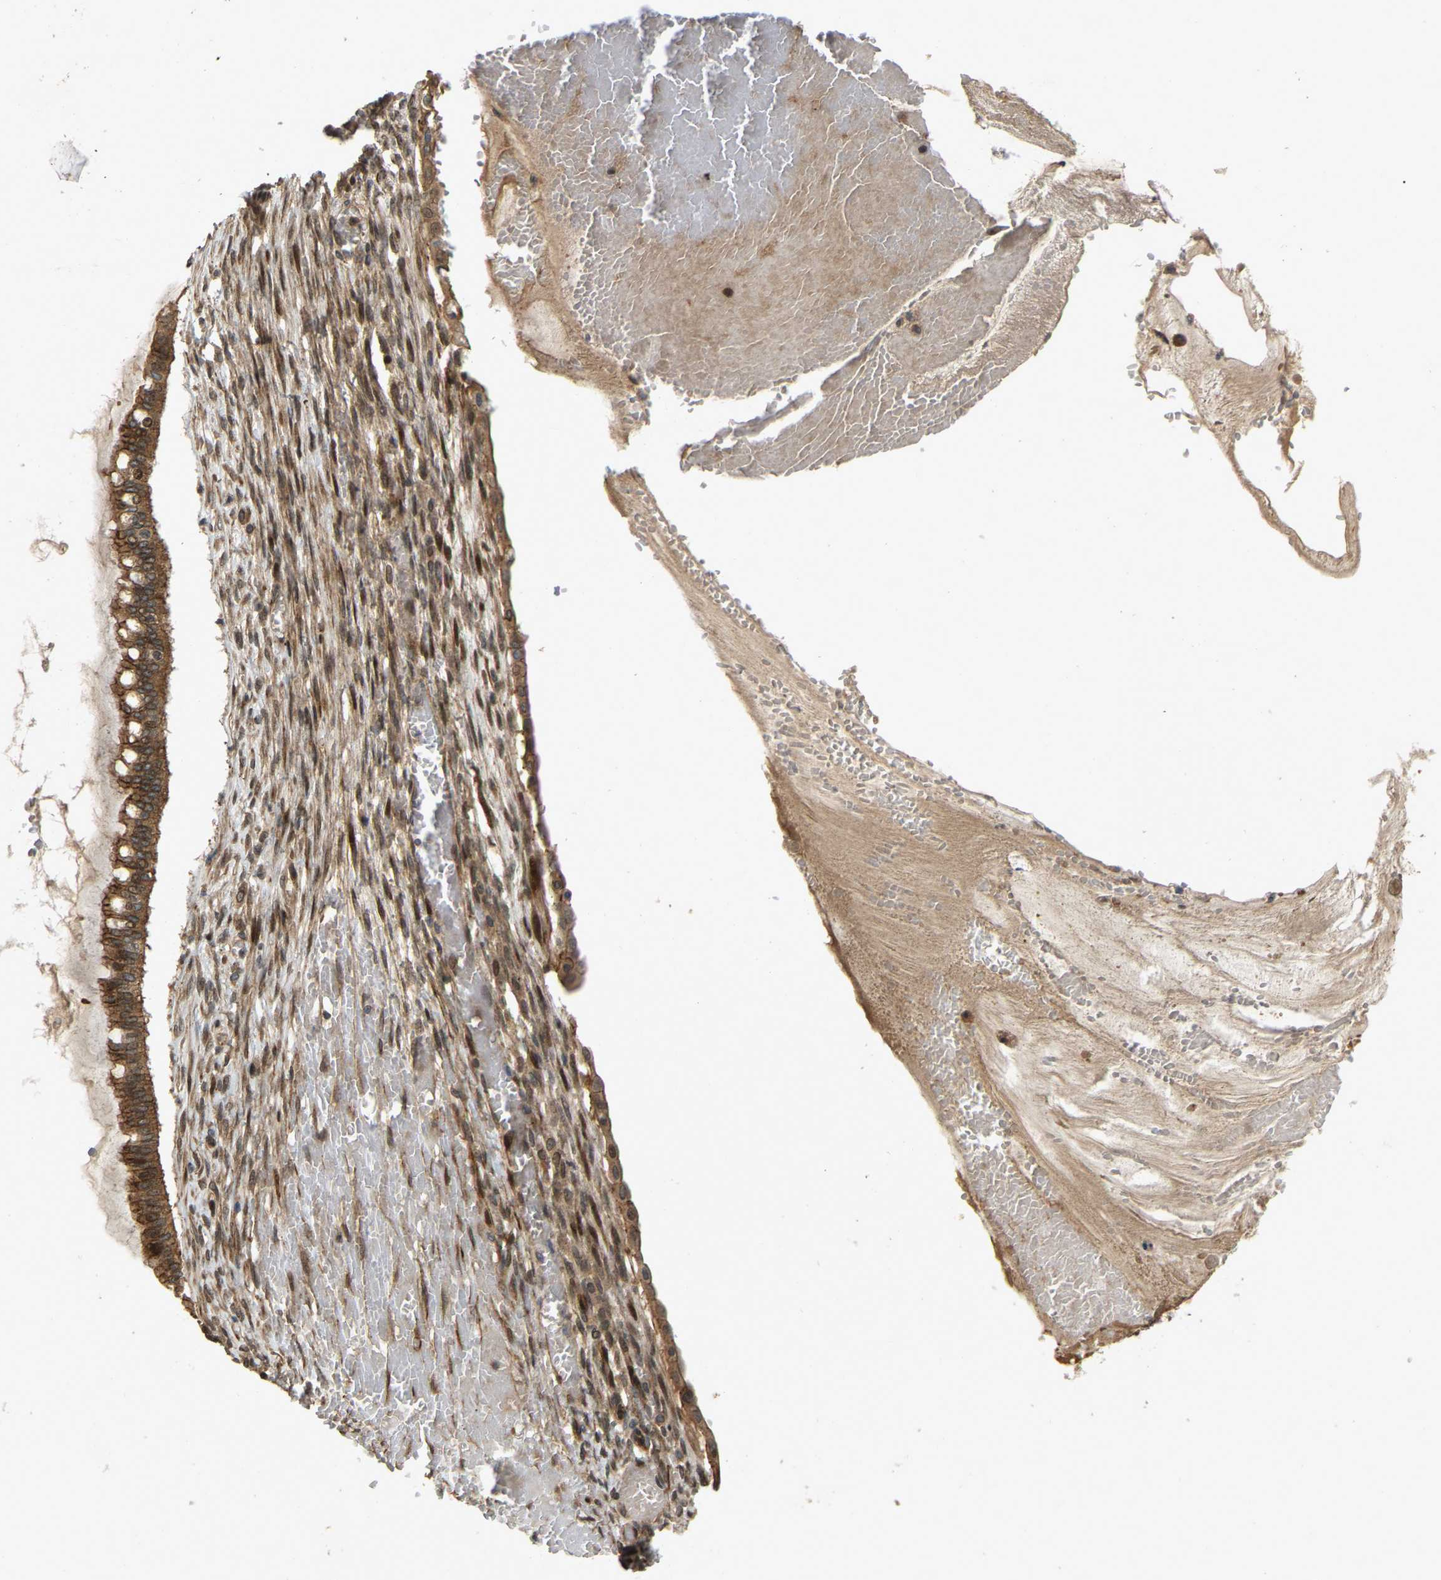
{"staining": {"intensity": "moderate", "quantity": ">75%", "location": "cytoplasmic/membranous,nuclear"}, "tissue": "ovarian cancer", "cell_type": "Tumor cells", "image_type": "cancer", "snomed": [{"axis": "morphology", "description": "Cystadenocarcinoma, mucinous, NOS"}, {"axis": "topography", "description": "Ovary"}], "caption": "This photomicrograph displays immunohistochemistry (IHC) staining of human ovarian mucinous cystadenocarcinoma, with medium moderate cytoplasmic/membranous and nuclear staining in about >75% of tumor cells.", "gene": "KIAA1549", "patient": {"sex": "female", "age": 73}}